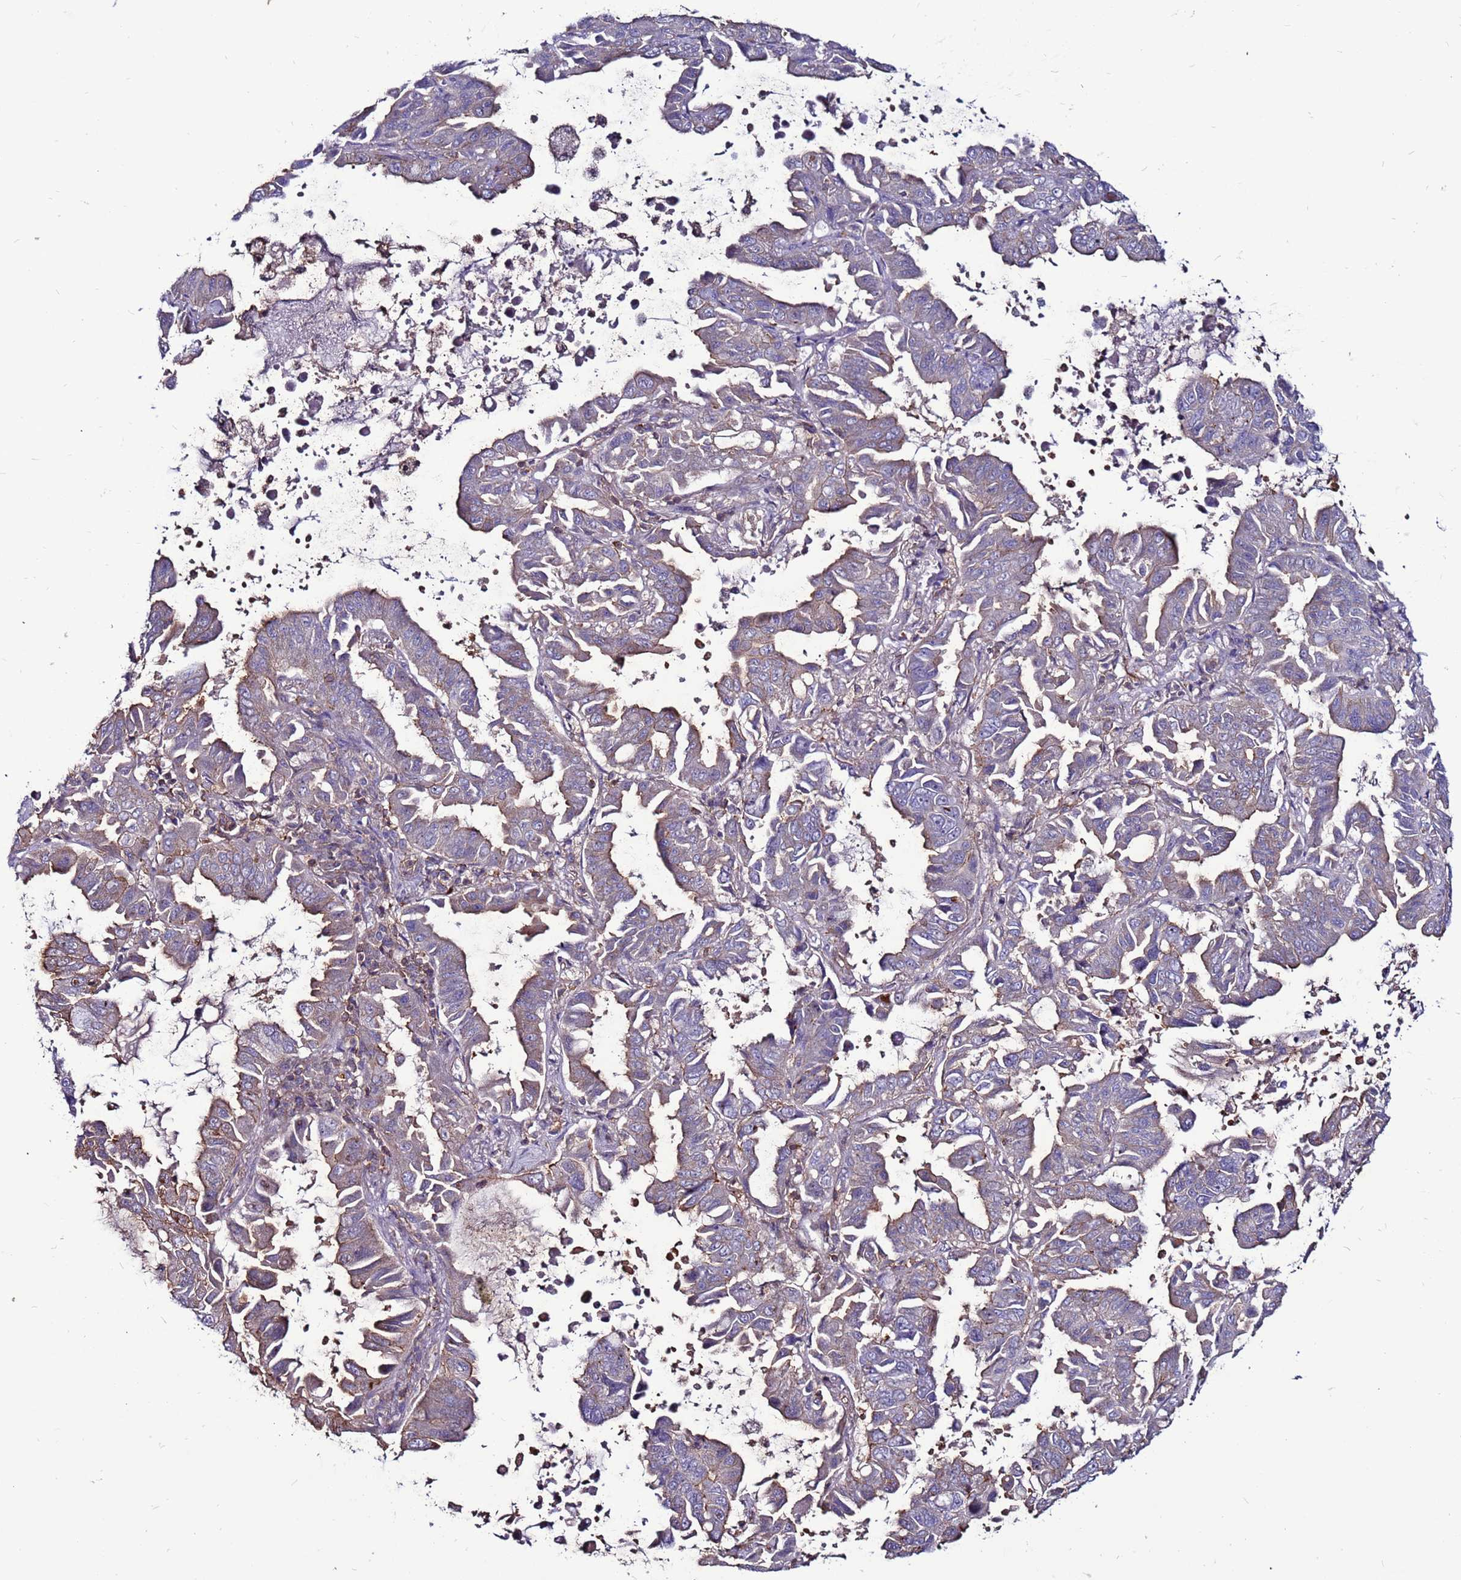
{"staining": {"intensity": "moderate", "quantity": "<25%", "location": "cytoplasmic/membranous"}, "tissue": "lung cancer", "cell_type": "Tumor cells", "image_type": "cancer", "snomed": [{"axis": "morphology", "description": "Adenocarcinoma, NOS"}, {"axis": "topography", "description": "Lung"}], "caption": "This photomicrograph displays immunohistochemistry (IHC) staining of human adenocarcinoma (lung), with low moderate cytoplasmic/membranous expression in approximately <25% of tumor cells.", "gene": "NRN1L", "patient": {"sex": "male", "age": 64}}